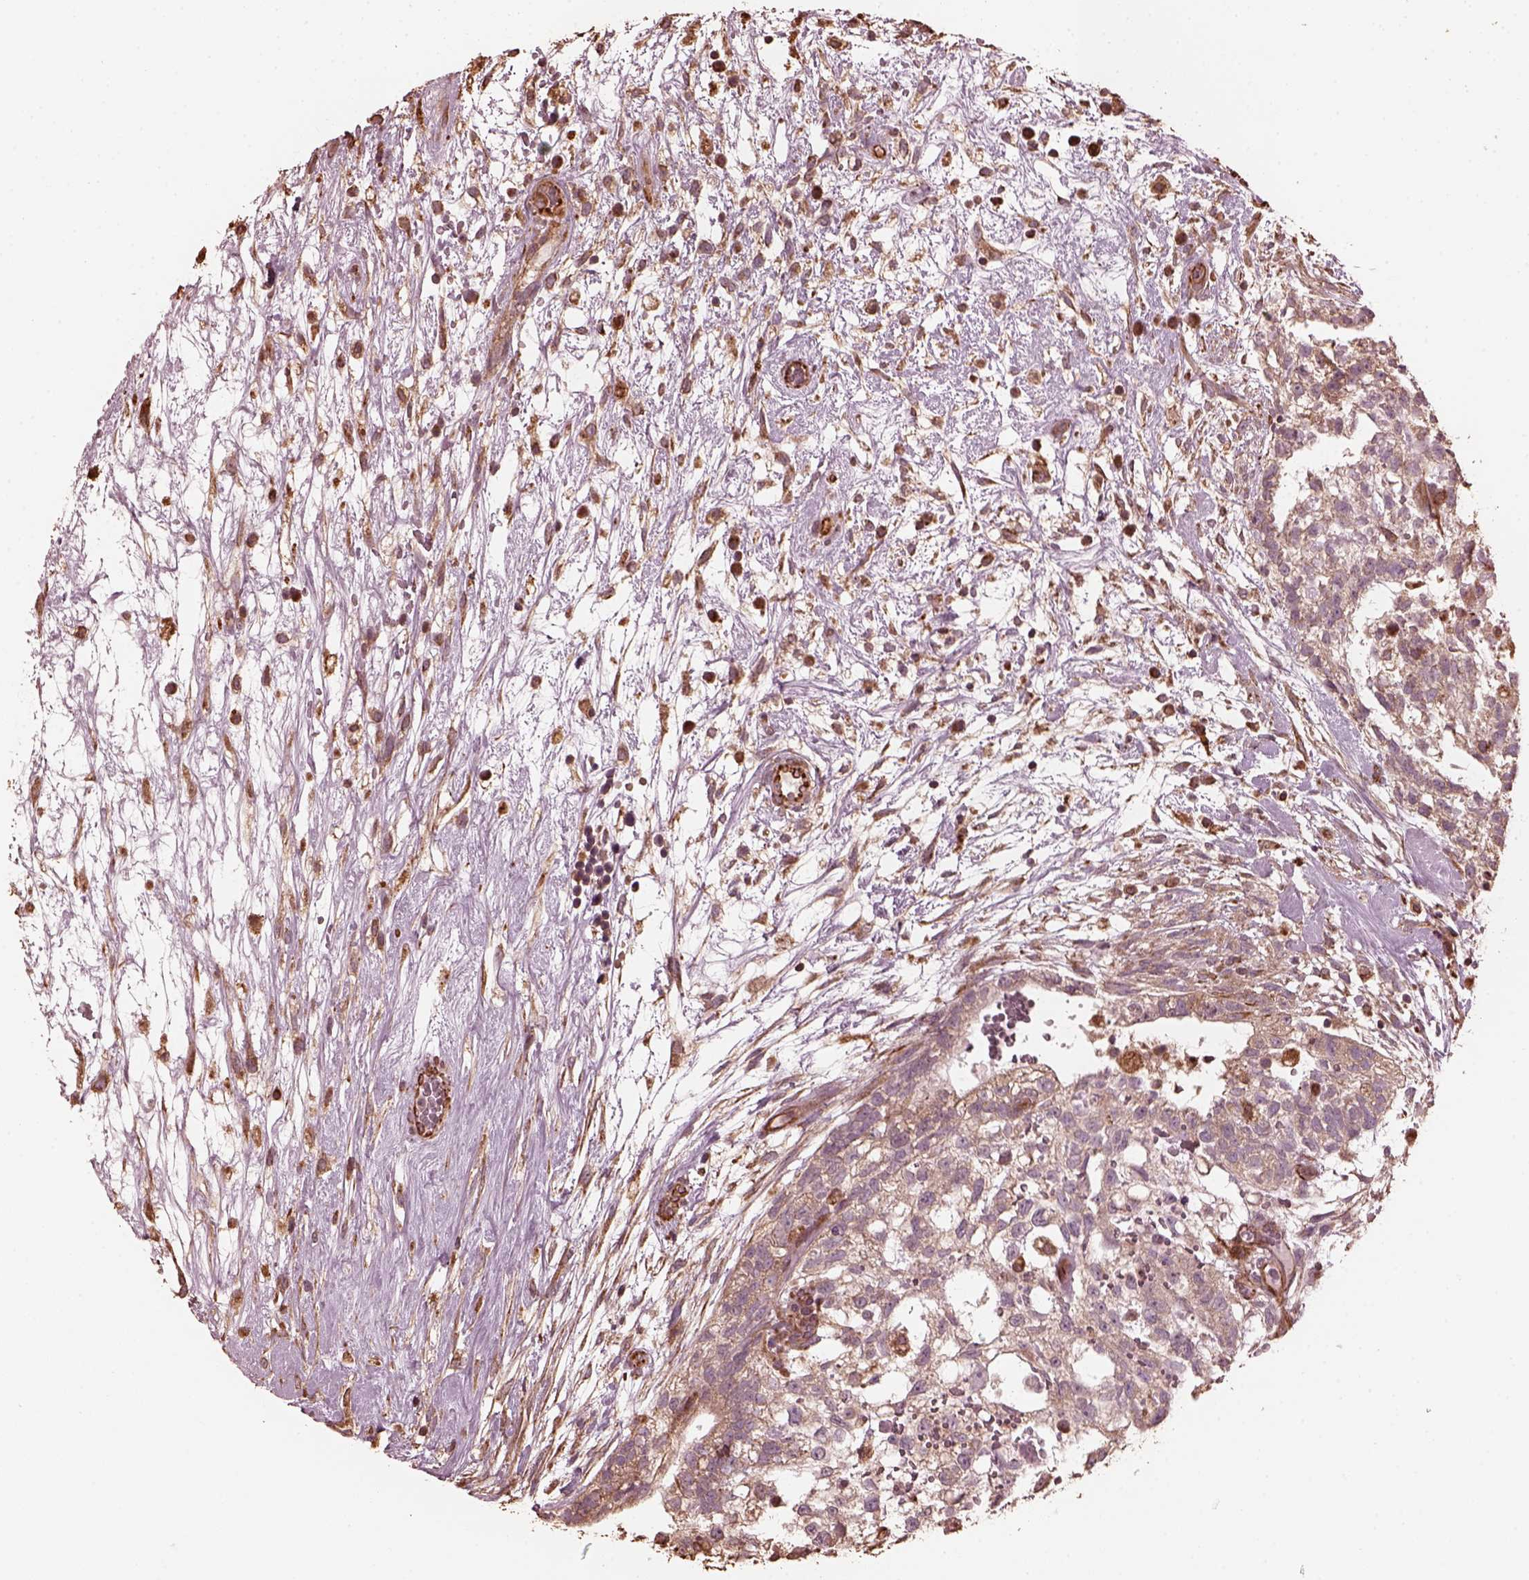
{"staining": {"intensity": "weak", "quantity": "<25%", "location": "cytoplasmic/membranous"}, "tissue": "testis cancer", "cell_type": "Tumor cells", "image_type": "cancer", "snomed": [{"axis": "morphology", "description": "Normal tissue, NOS"}, {"axis": "morphology", "description": "Carcinoma, Embryonal, NOS"}, {"axis": "topography", "description": "Testis"}], "caption": "Testis embryonal carcinoma was stained to show a protein in brown. There is no significant positivity in tumor cells.", "gene": "GTPBP1", "patient": {"sex": "male", "age": 32}}